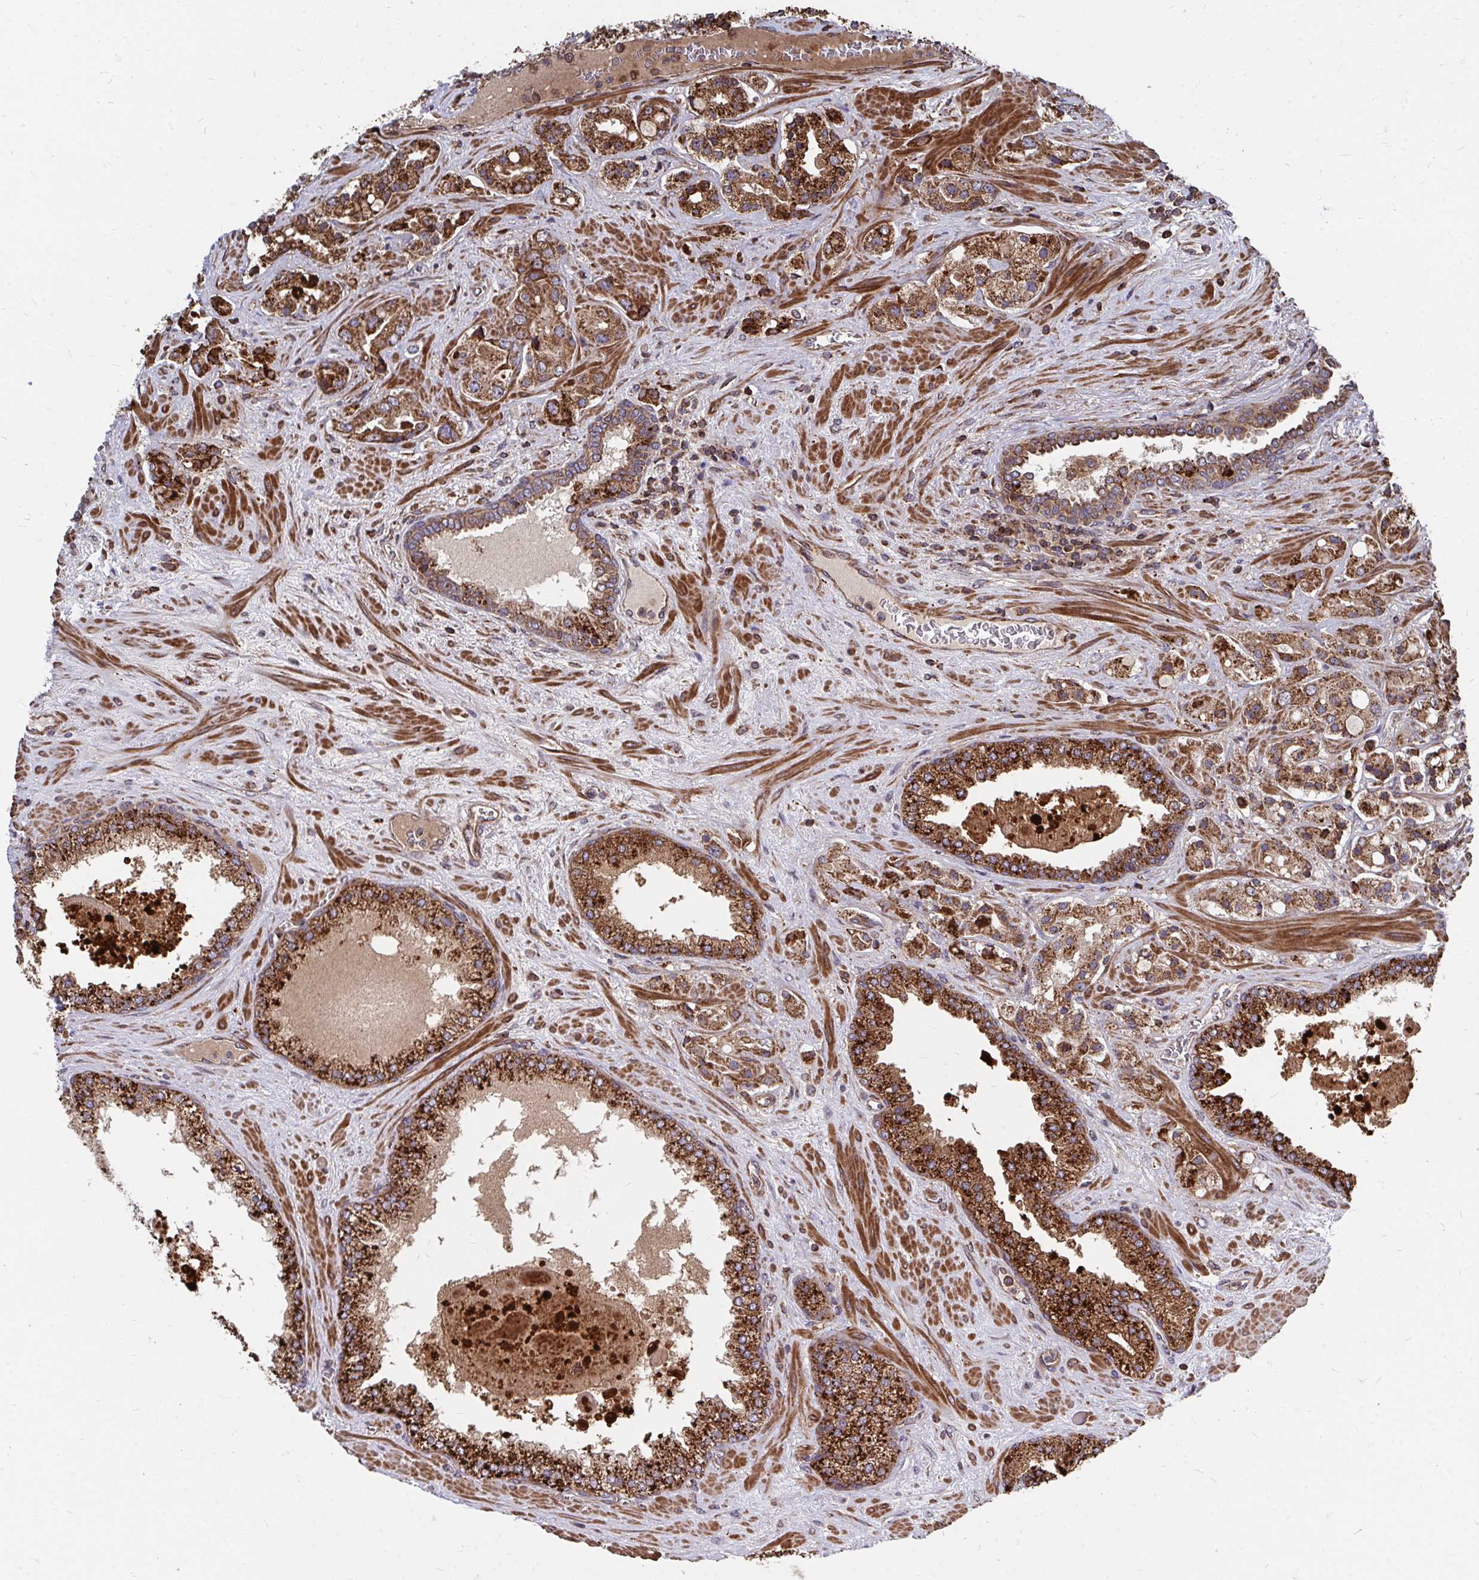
{"staining": {"intensity": "strong", "quantity": ">75%", "location": "cytoplasmic/membranous"}, "tissue": "prostate cancer", "cell_type": "Tumor cells", "image_type": "cancer", "snomed": [{"axis": "morphology", "description": "Adenocarcinoma, High grade"}, {"axis": "topography", "description": "Prostate"}], "caption": "DAB immunohistochemical staining of prostate high-grade adenocarcinoma displays strong cytoplasmic/membranous protein positivity in approximately >75% of tumor cells.", "gene": "FAM89A", "patient": {"sex": "male", "age": 67}}